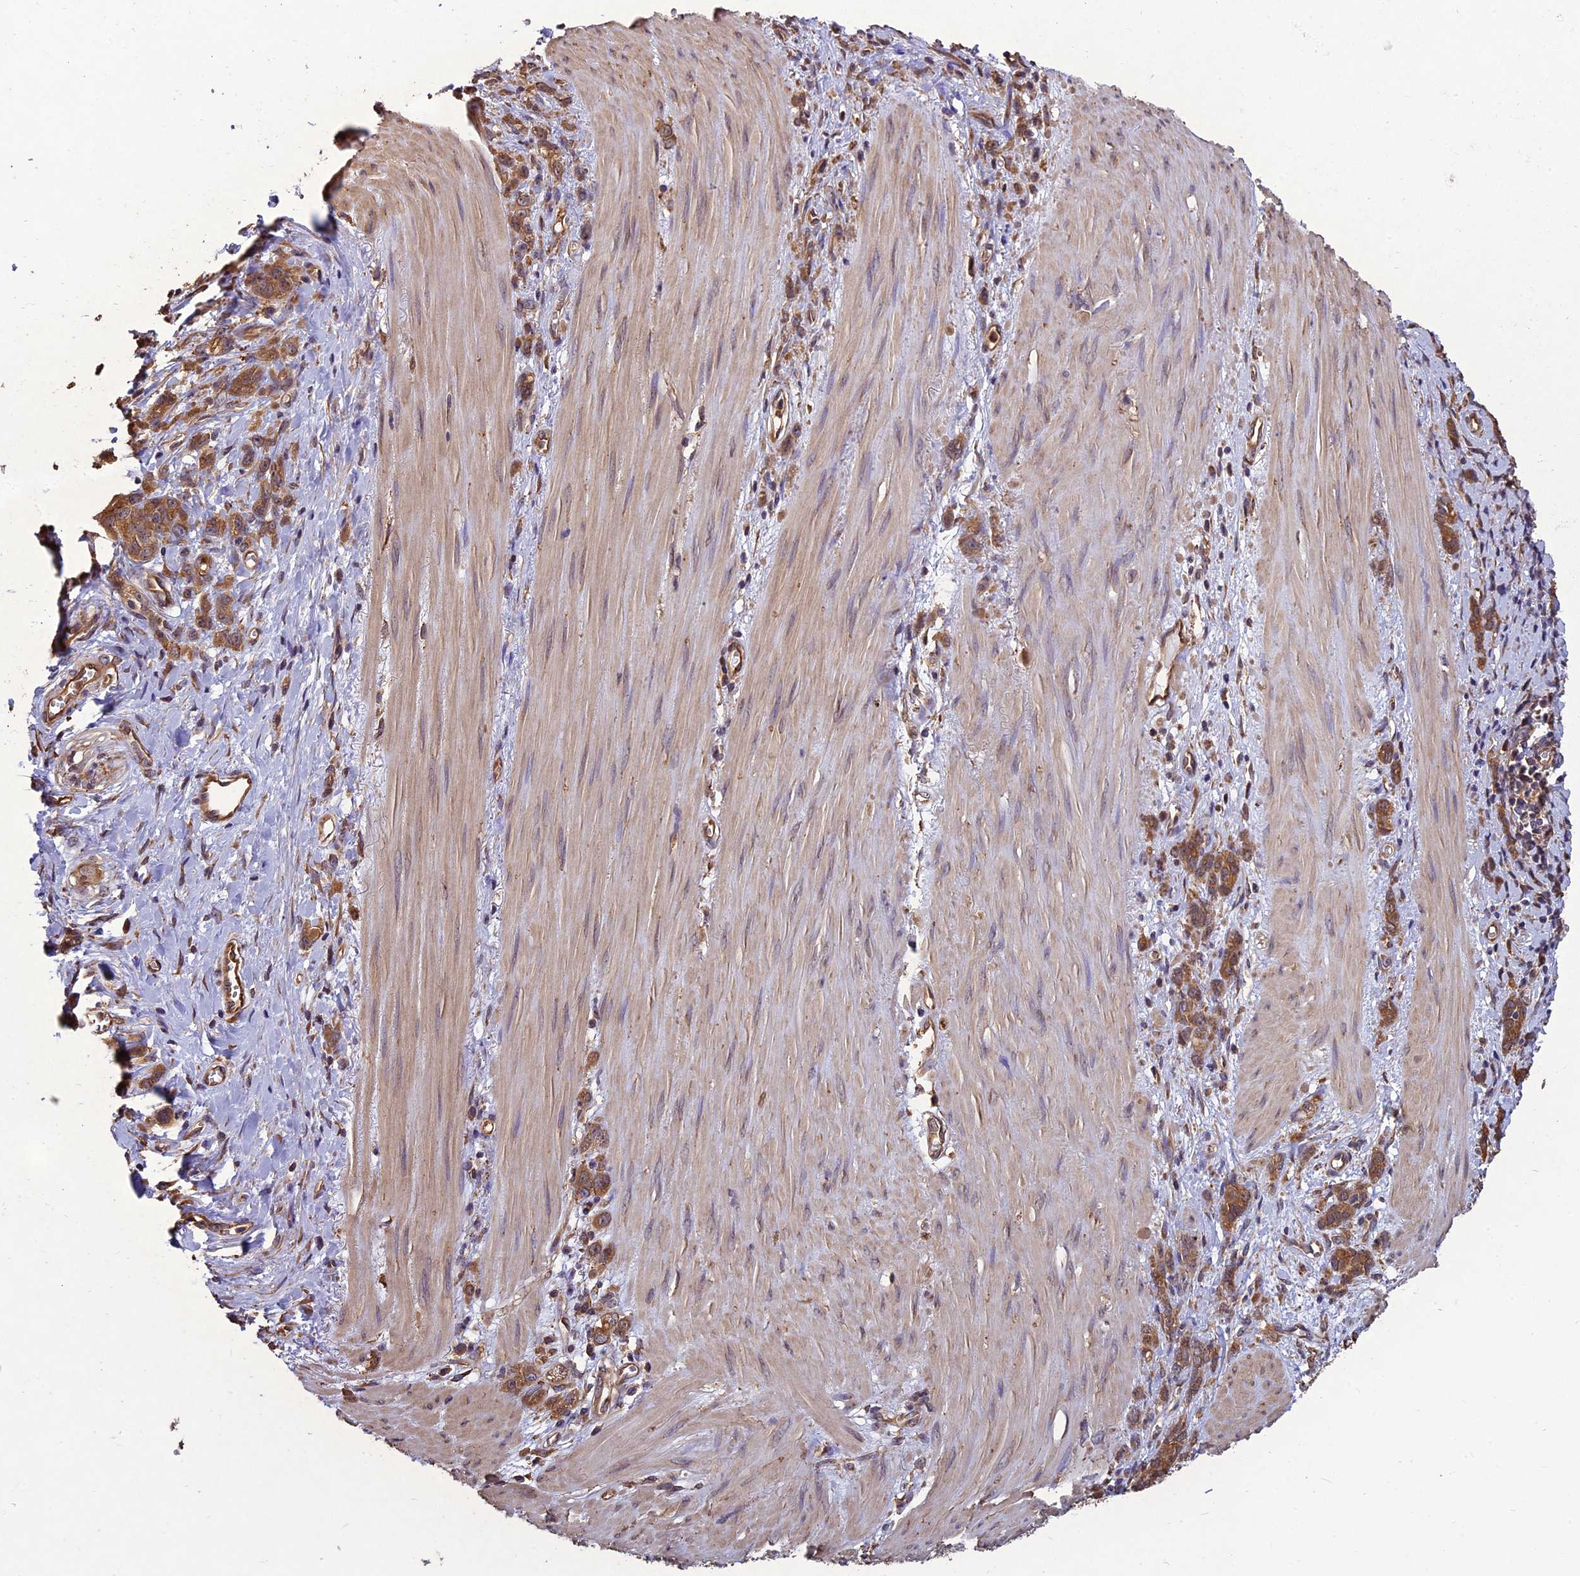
{"staining": {"intensity": "moderate", "quantity": ">75%", "location": "cytoplasmic/membranous"}, "tissue": "stomach cancer", "cell_type": "Tumor cells", "image_type": "cancer", "snomed": [{"axis": "morphology", "description": "Adenocarcinoma, NOS"}, {"axis": "topography", "description": "Stomach"}], "caption": "This is a micrograph of IHC staining of stomach cancer, which shows moderate staining in the cytoplasmic/membranous of tumor cells.", "gene": "CHMP2A", "patient": {"sex": "female", "age": 76}}